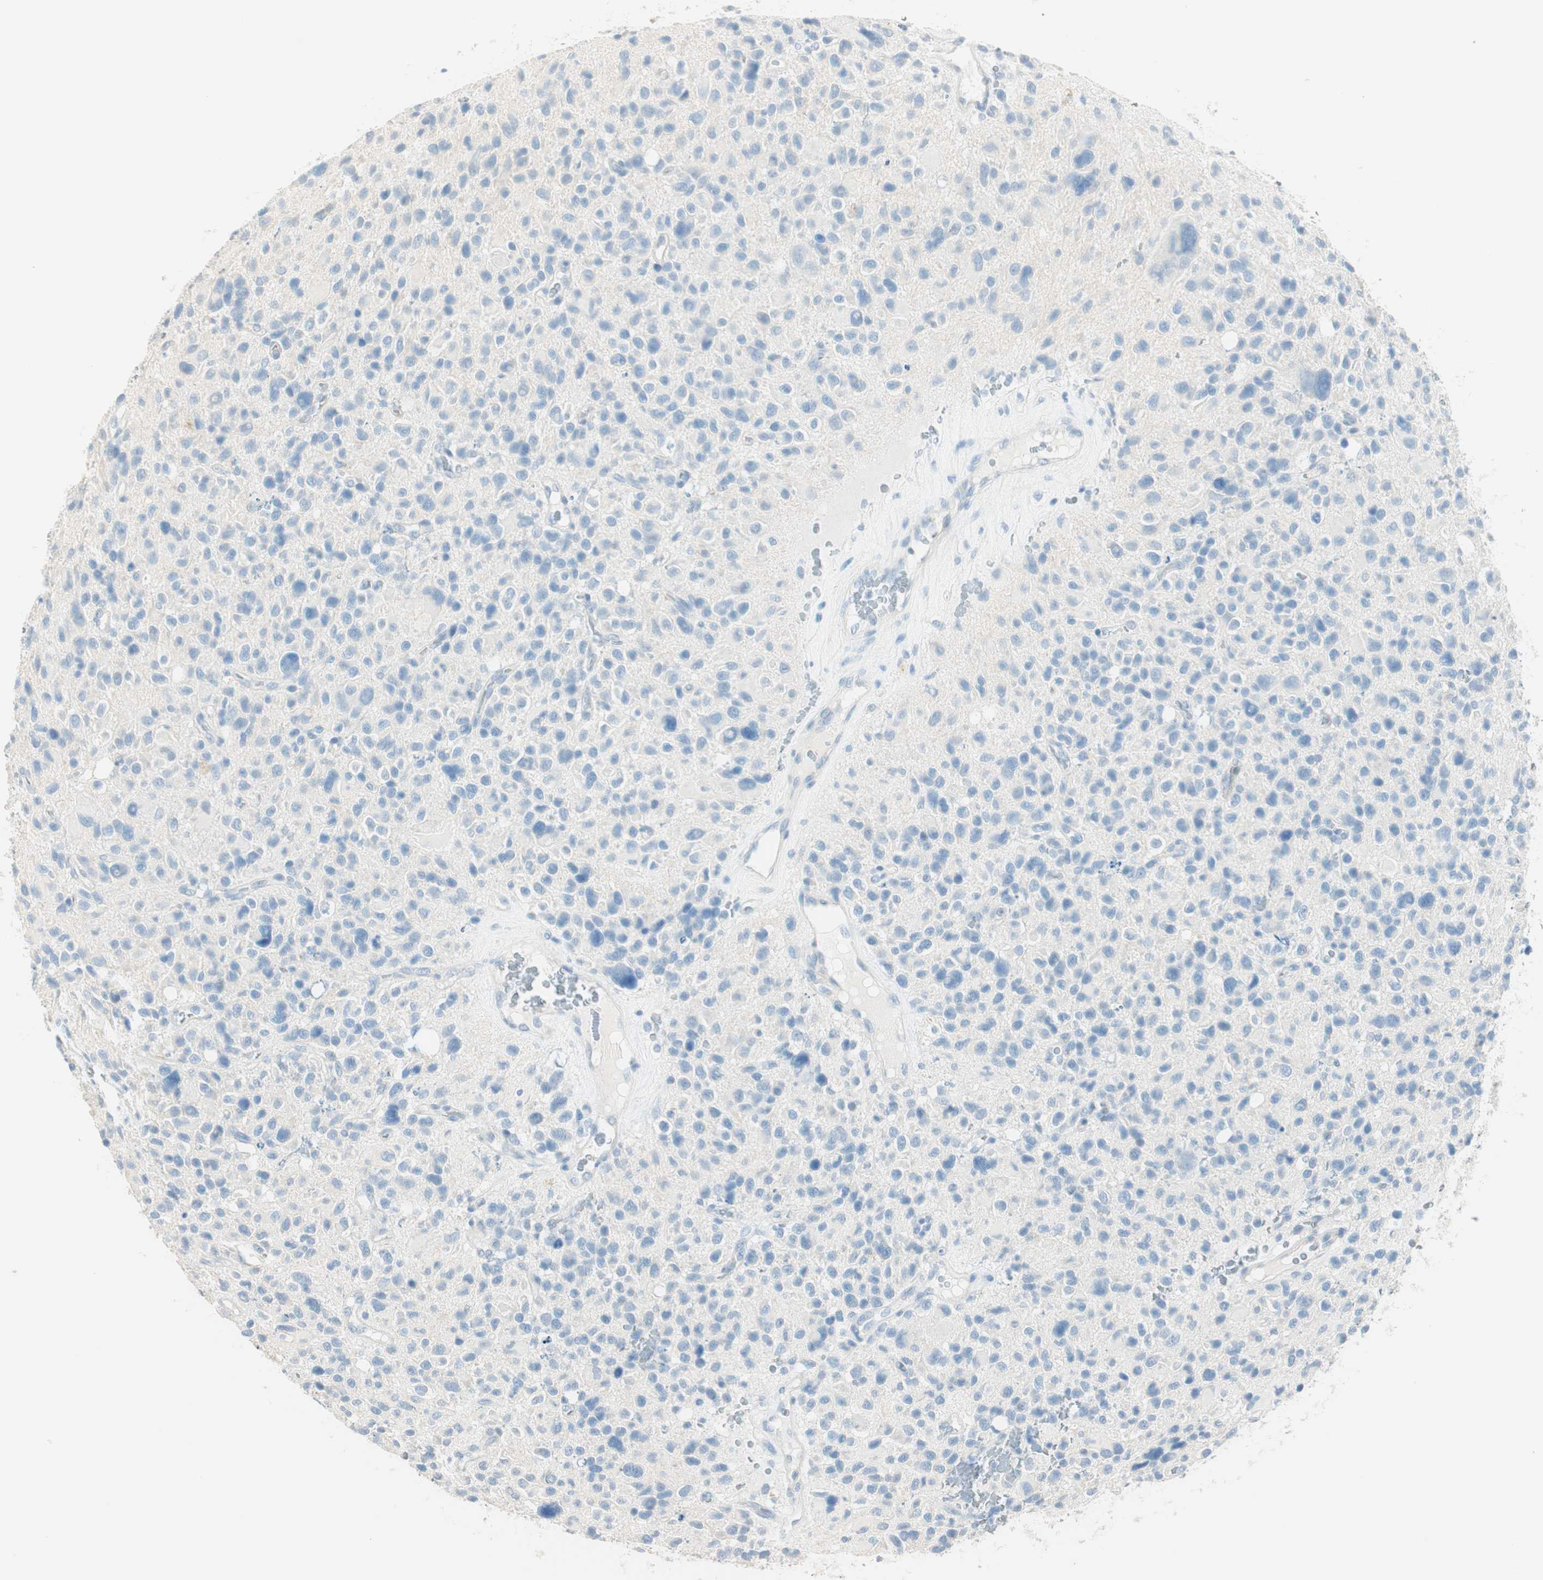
{"staining": {"intensity": "negative", "quantity": "none", "location": "none"}, "tissue": "glioma", "cell_type": "Tumor cells", "image_type": "cancer", "snomed": [{"axis": "morphology", "description": "Glioma, malignant, High grade"}, {"axis": "topography", "description": "Brain"}], "caption": "IHC image of neoplastic tissue: glioma stained with DAB (3,3'-diaminobenzidine) demonstrates no significant protein staining in tumor cells.", "gene": "HPGD", "patient": {"sex": "male", "age": 48}}